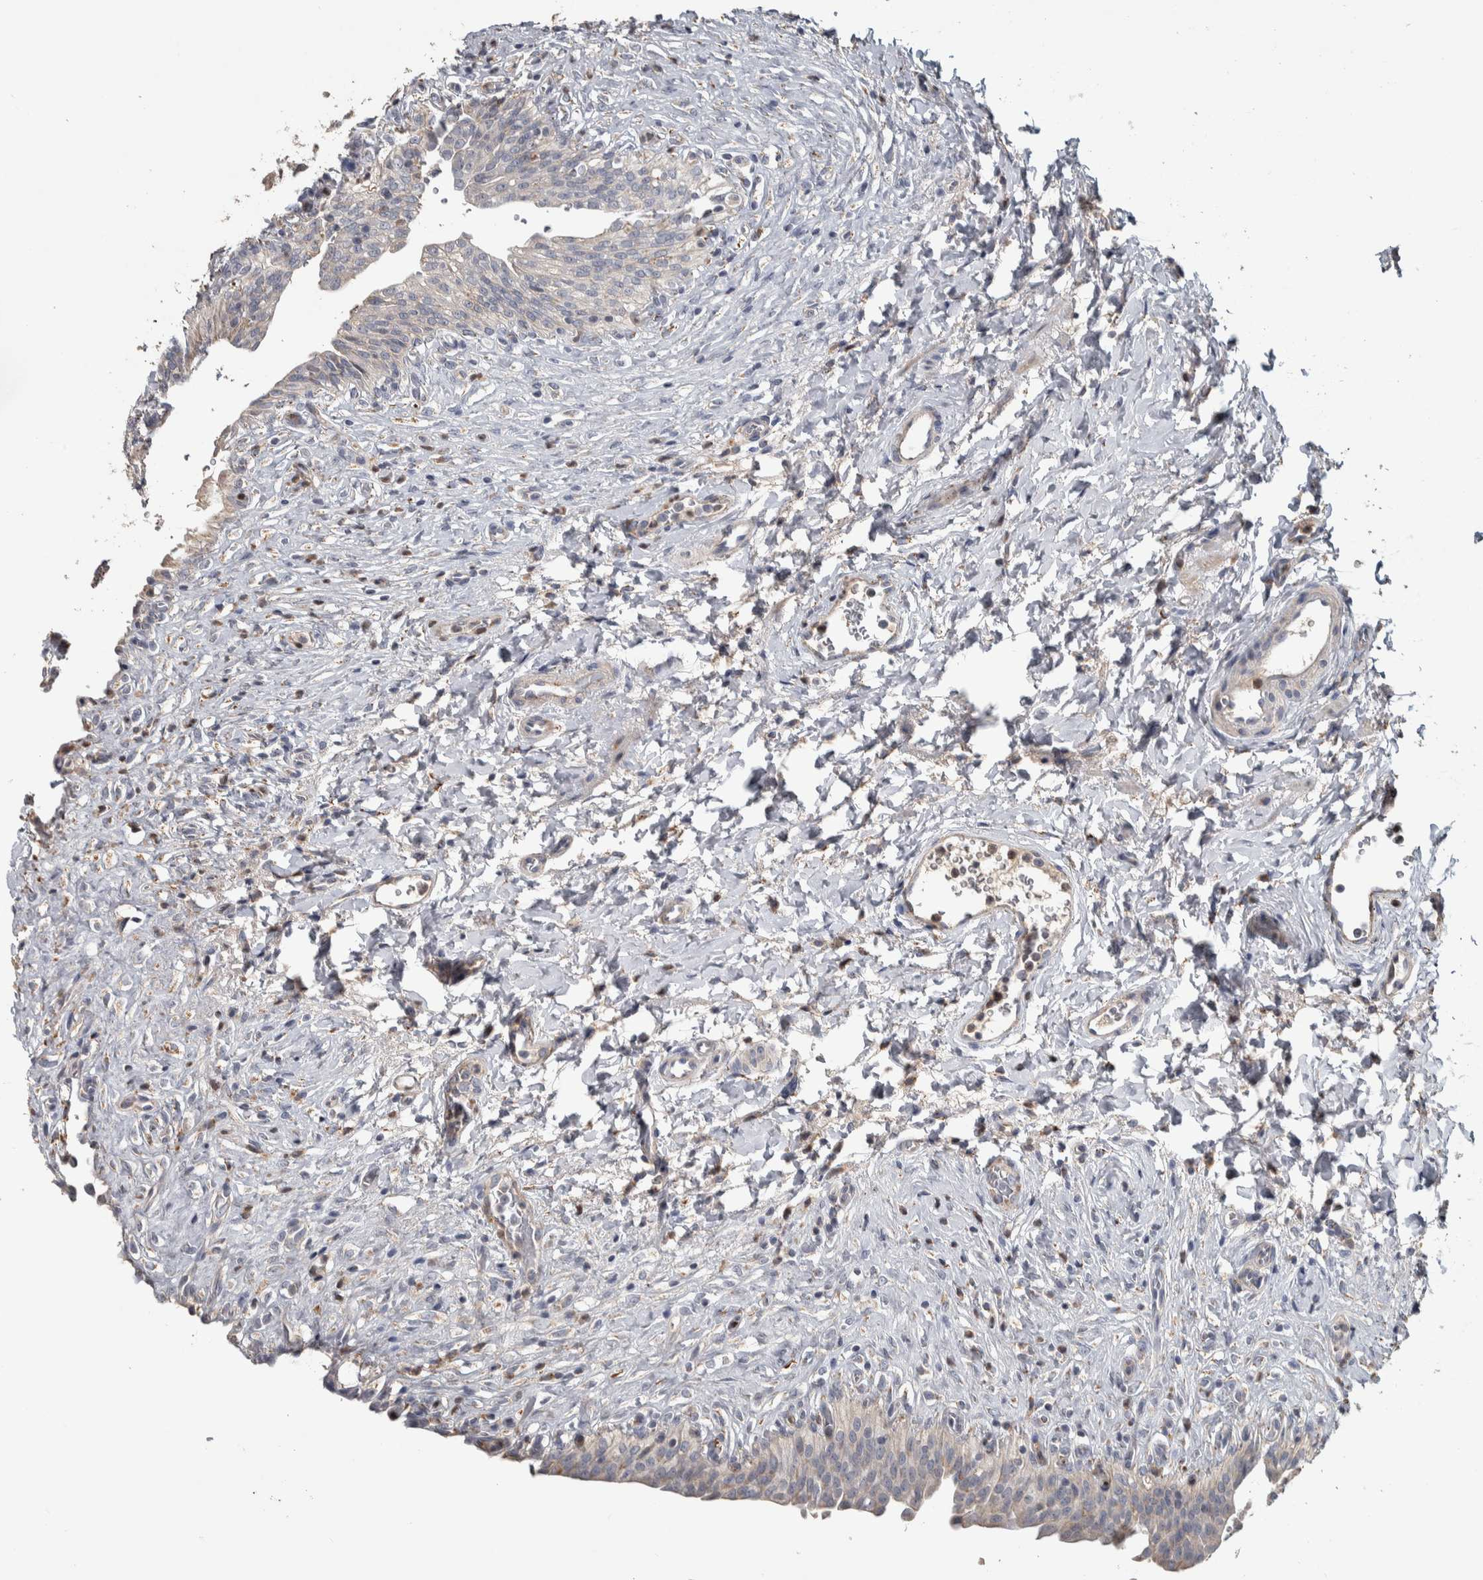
{"staining": {"intensity": "strong", "quantity": "<25%", "location": "cytoplasmic/membranous"}, "tissue": "urinary bladder", "cell_type": "Urothelial cells", "image_type": "normal", "snomed": [{"axis": "morphology", "description": "Urothelial carcinoma, High grade"}, {"axis": "topography", "description": "Urinary bladder"}], "caption": "Brown immunohistochemical staining in unremarkable urinary bladder demonstrates strong cytoplasmic/membranous positivity in about <25% of urothelial cells. (IHC, brightfield microscopy, high magnification).", "gene": "FAM78A", "patient": {"sex": "male", "age": 46}}